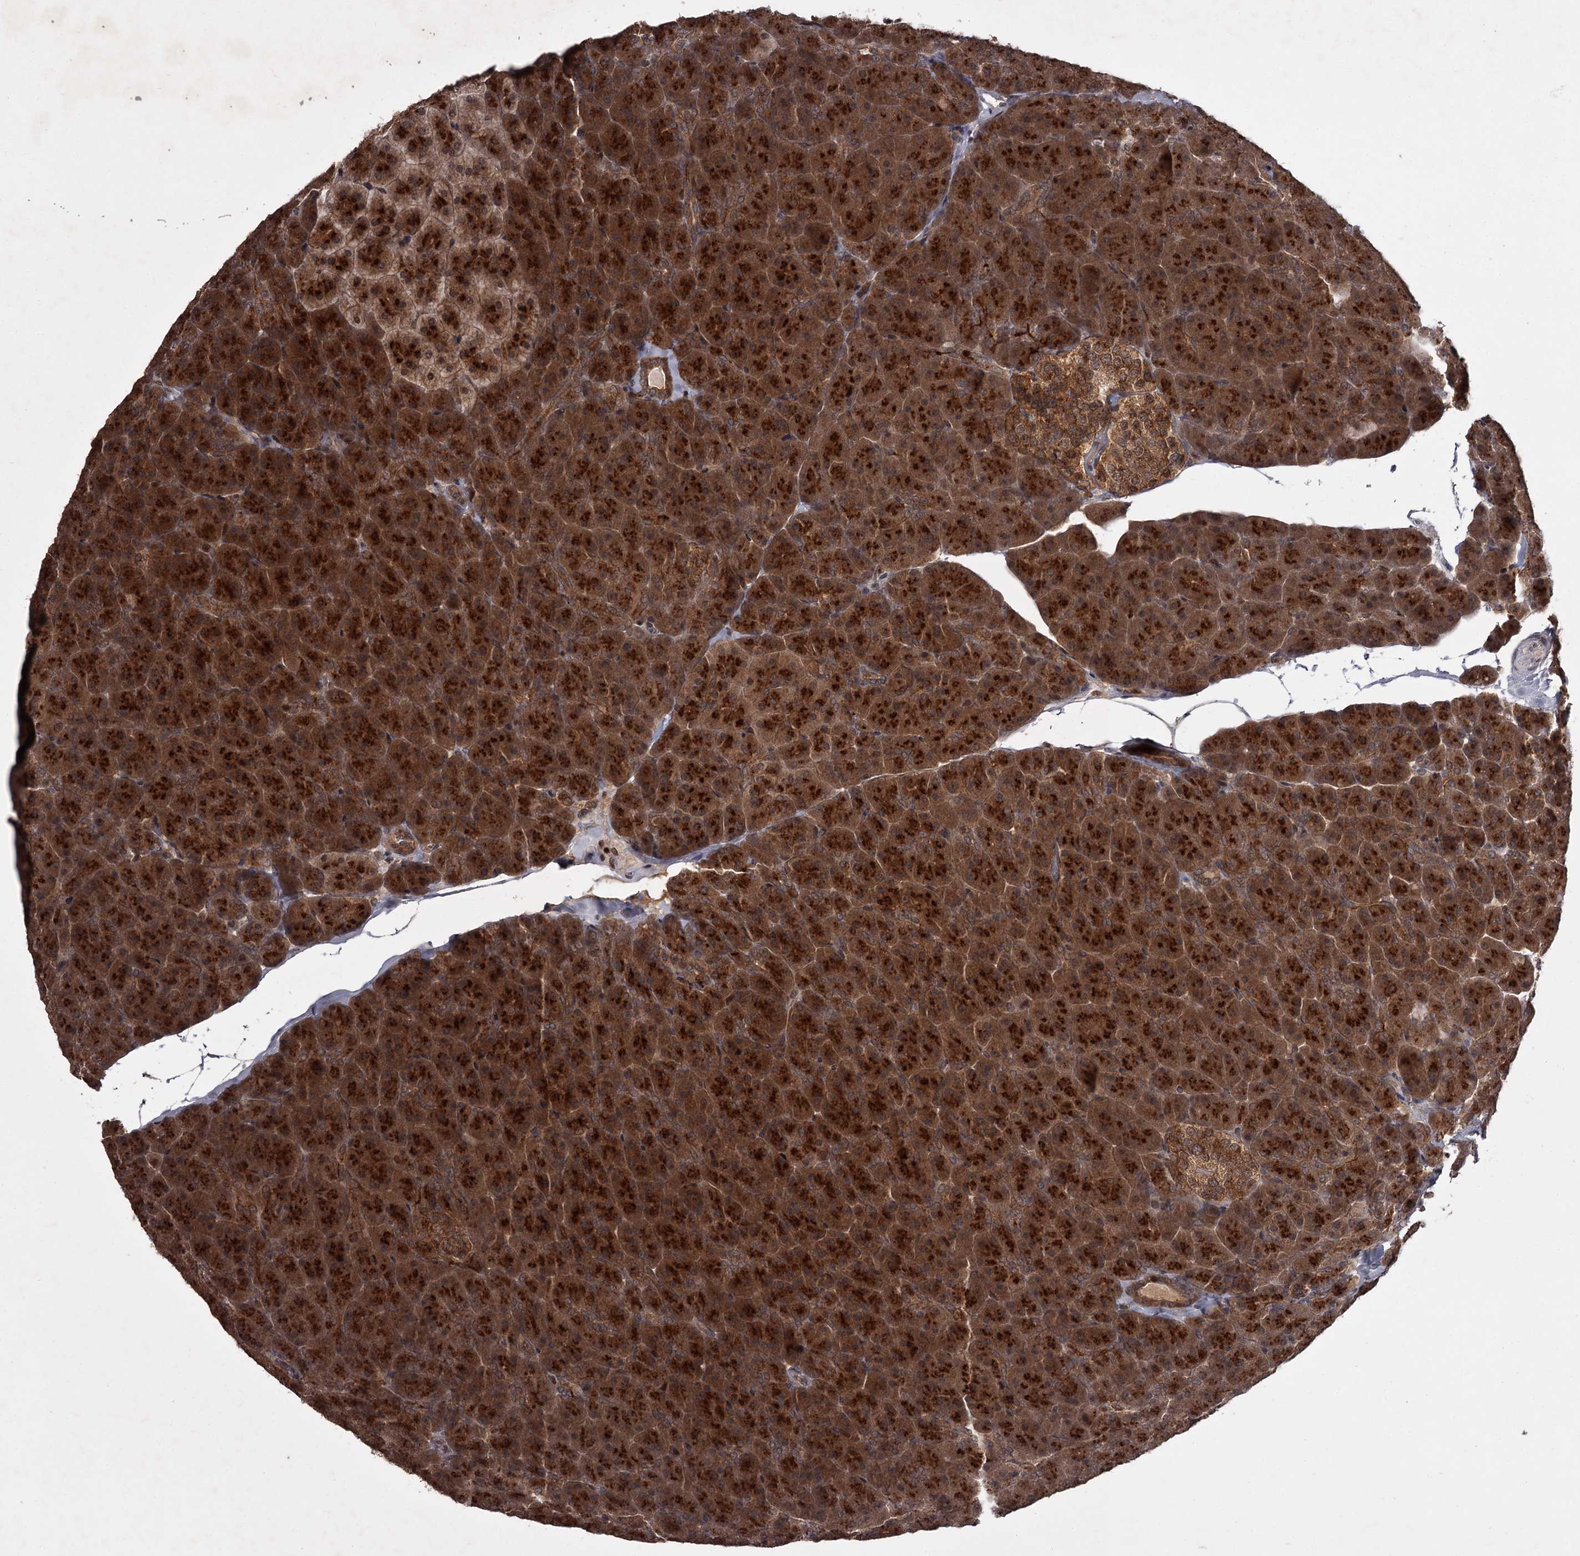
{"staining": {"intensity": "strong", "quantity": ">75%", "location": "cytoplasmic/membranous"}, "tissue": "pancreas", "cell_type": "Exocrine glandular cells", "image_type": "normal", "snomed": [{"axis": "morphology", "description": "Normal tissue, NOS"}, {"axis": "topography", "description": "Pancreas"}], "caption": "IHC image of benign pancreas: human pancreas stained using immunohistochemistry reveals high levels of strong protein expression localized specifically in the cytoplasmic/membranous of exocrine glandular cells, appearing as a cytoplasmic/membranous brown color.", "gene": "TBC1D23", "patient": {"sex": "male", "age": 36}}